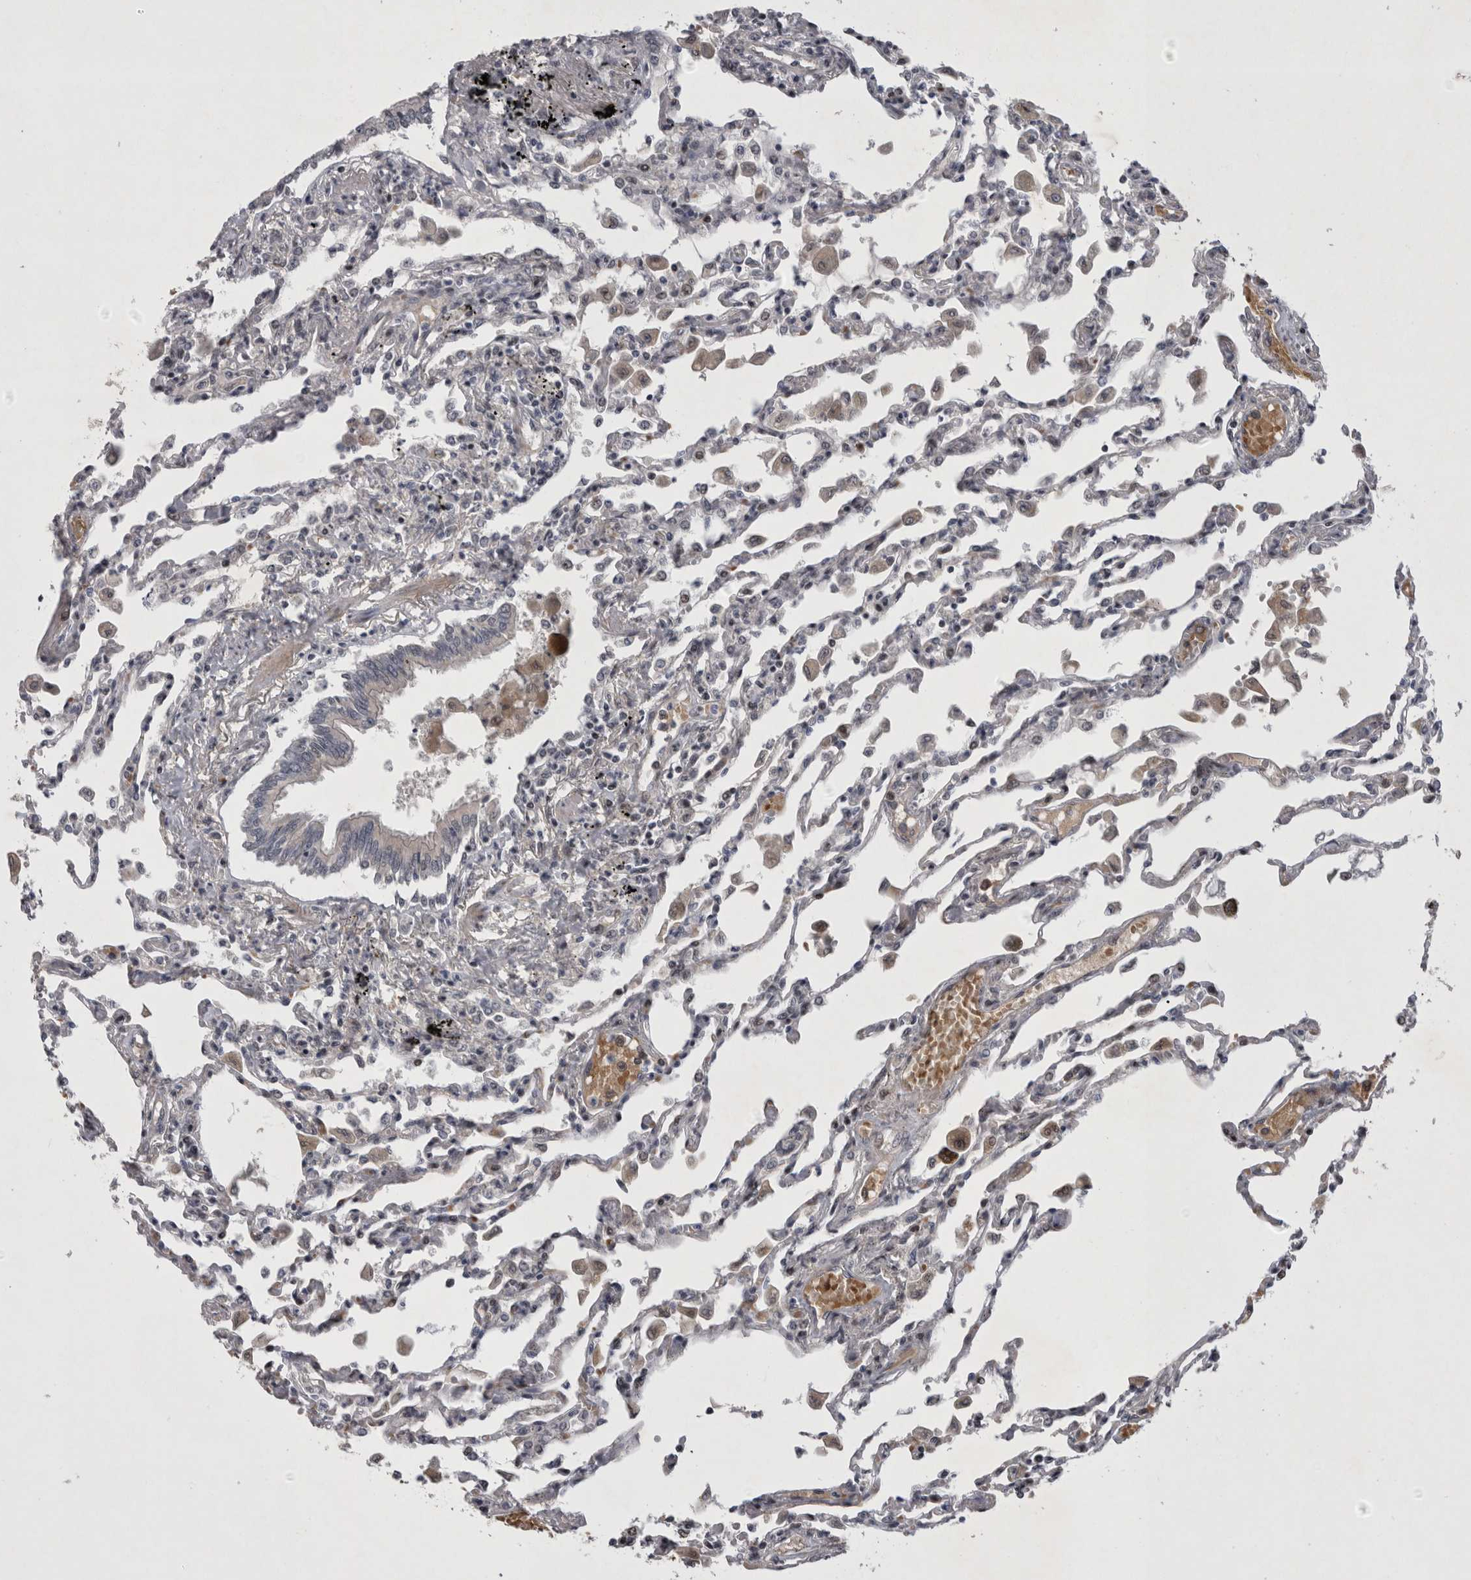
{"staining": {"intensity": "negative", "quantity": "none", "location": "none"}, "tissue": "lung", "cell_type": "Alveolar cells", "image_type": "normal", "snomed": [{"axis": "morphology", "description": "Normal tissue, NOS"}, {"axis": "topography", "description": "Bronchus"}, {"axis": "topography", "description": "Lung"}], "caption": "Lung stained for a protein using immunohistochemistry exhibits no expression alveolar cells.", "gene": "IFI44", "patient": {"sex": "female", "age": 49}}